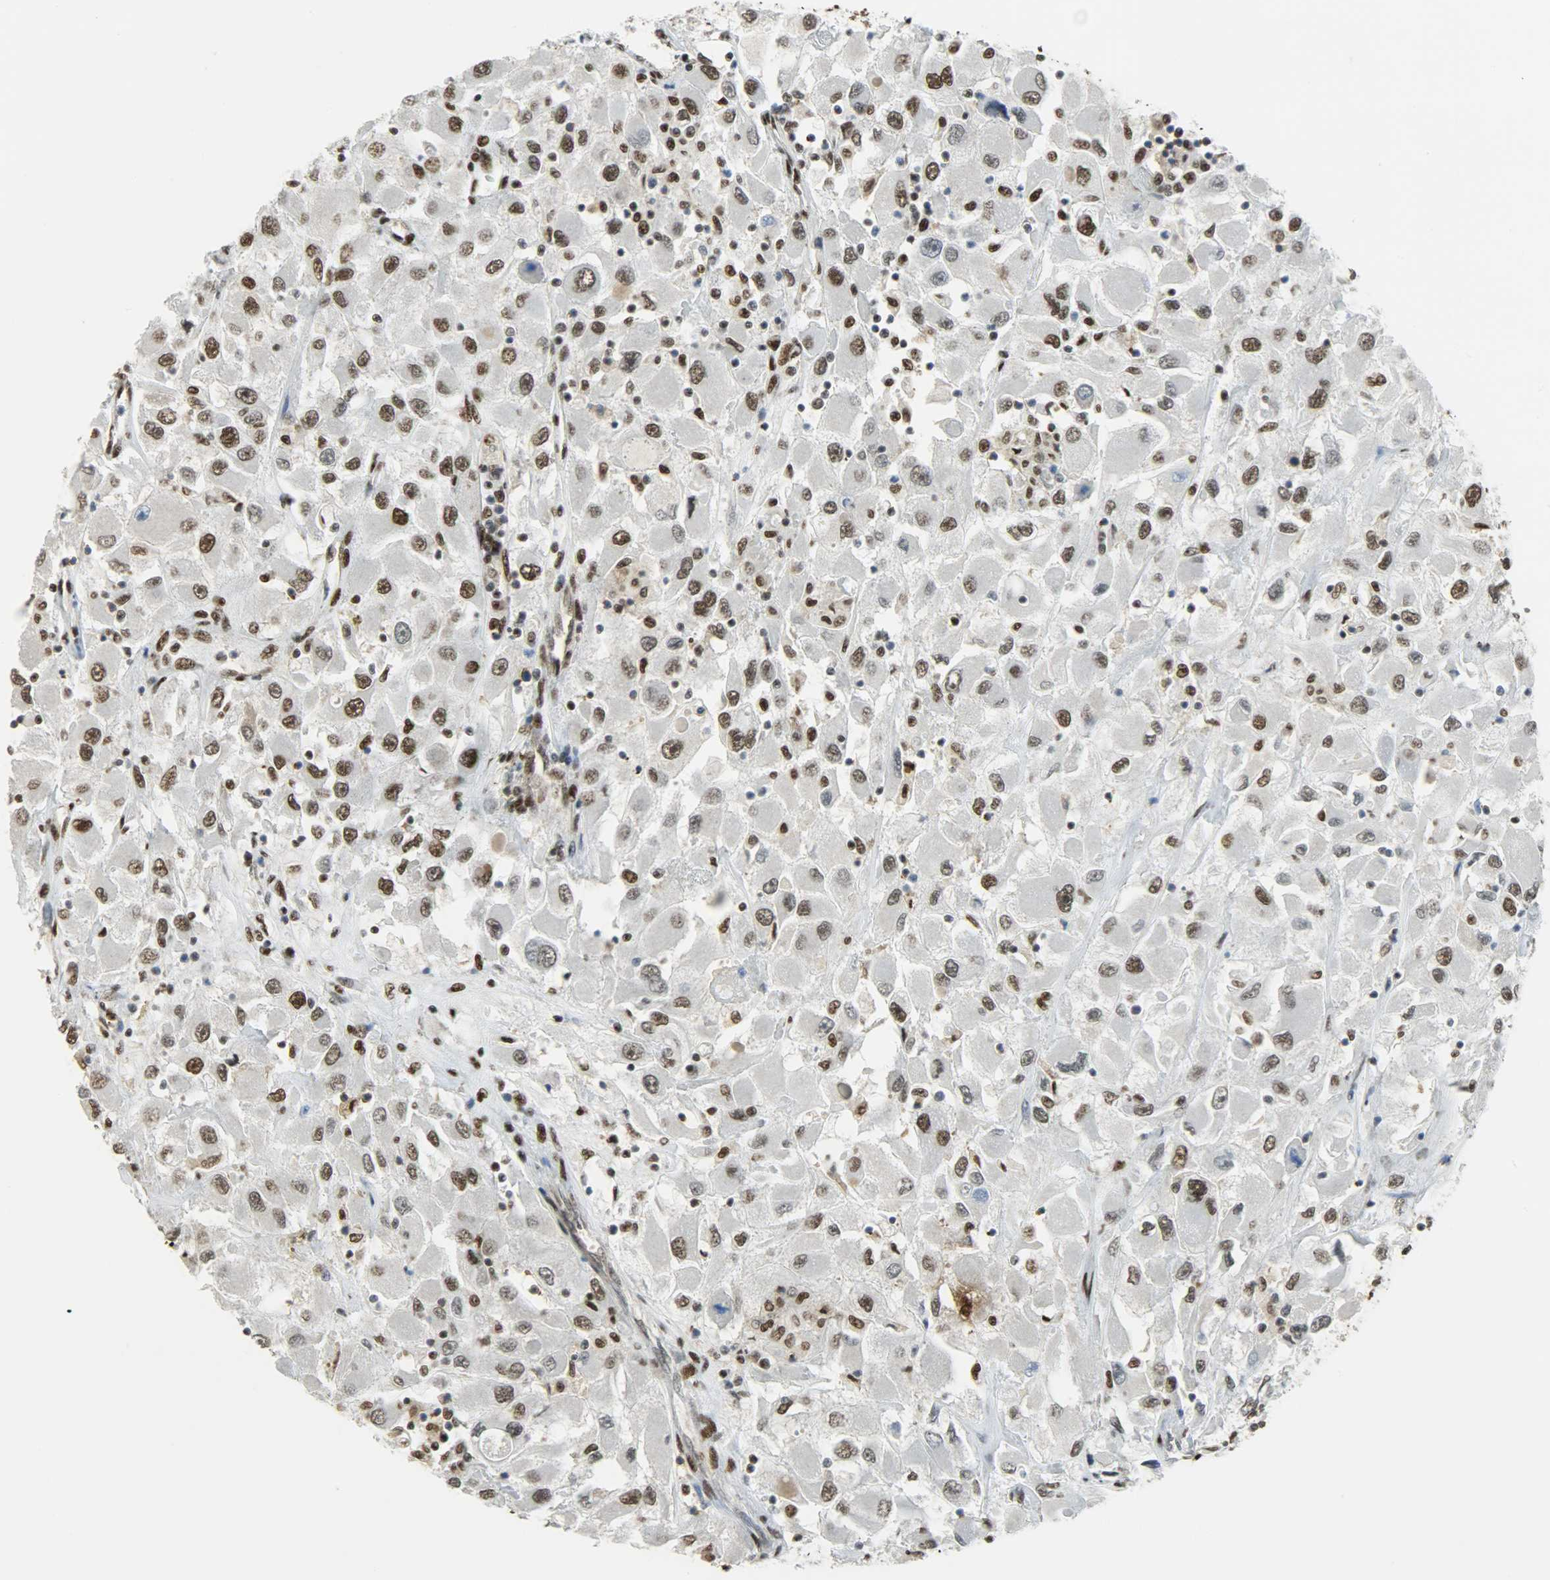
{"staining": {"intensity": "strong", "quantity": ">75%", "location": "nuclear"}, "tissue": "renal cancer", "cell_type": "Tumor cells", "image_type": "cancer", "snomed": [{"axis": "morphology", "description": "Adenocarcinoma, NOS"}, {"axis": "topography", "description": "Kidney"}], "caption": "Immunohistochemical staining of human renal adenocarcinoma reveals high levels of strong nuclear staining in approximately >75% of tumor cells.", "gene": "SSB", "patient": {"sex": "female", "age": 52}}